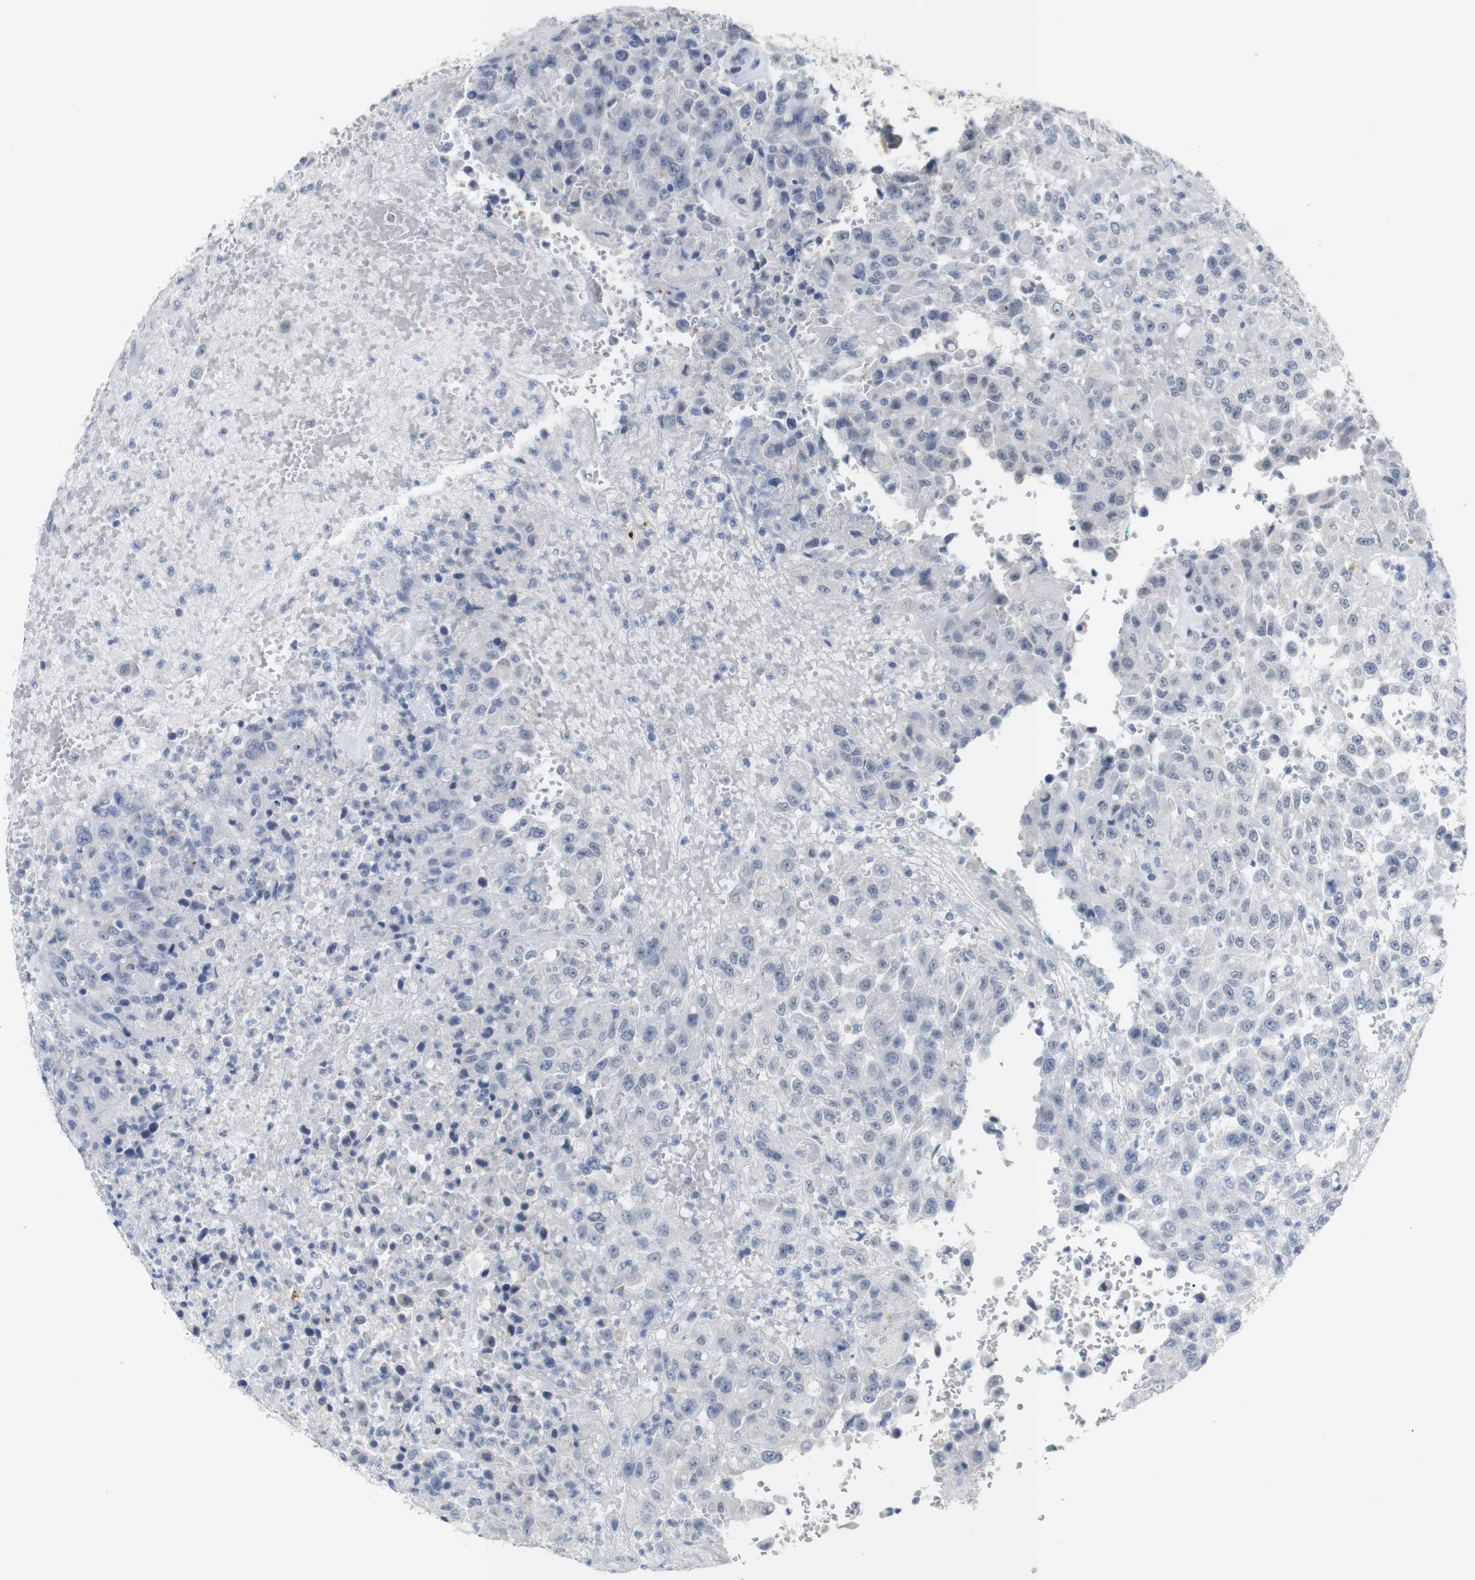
{"staining": {"intensity": "negative", "quantity": "none", "location": "none"}, "tissue": "urothelial cancer", "cell_type": "Tumor cells", "image_type": "cancer", "snomed": [{"axis": "morphology", "description": "Urothelial carcinoma, High grade"}, {"axis": "topography", "description": "Urinary bladder"}], "caption": "There is no significant positivity in tumor cells of urothelial cancer.", "gene": "CHRM5", "patient": {"sex": "male", "age": 46}}